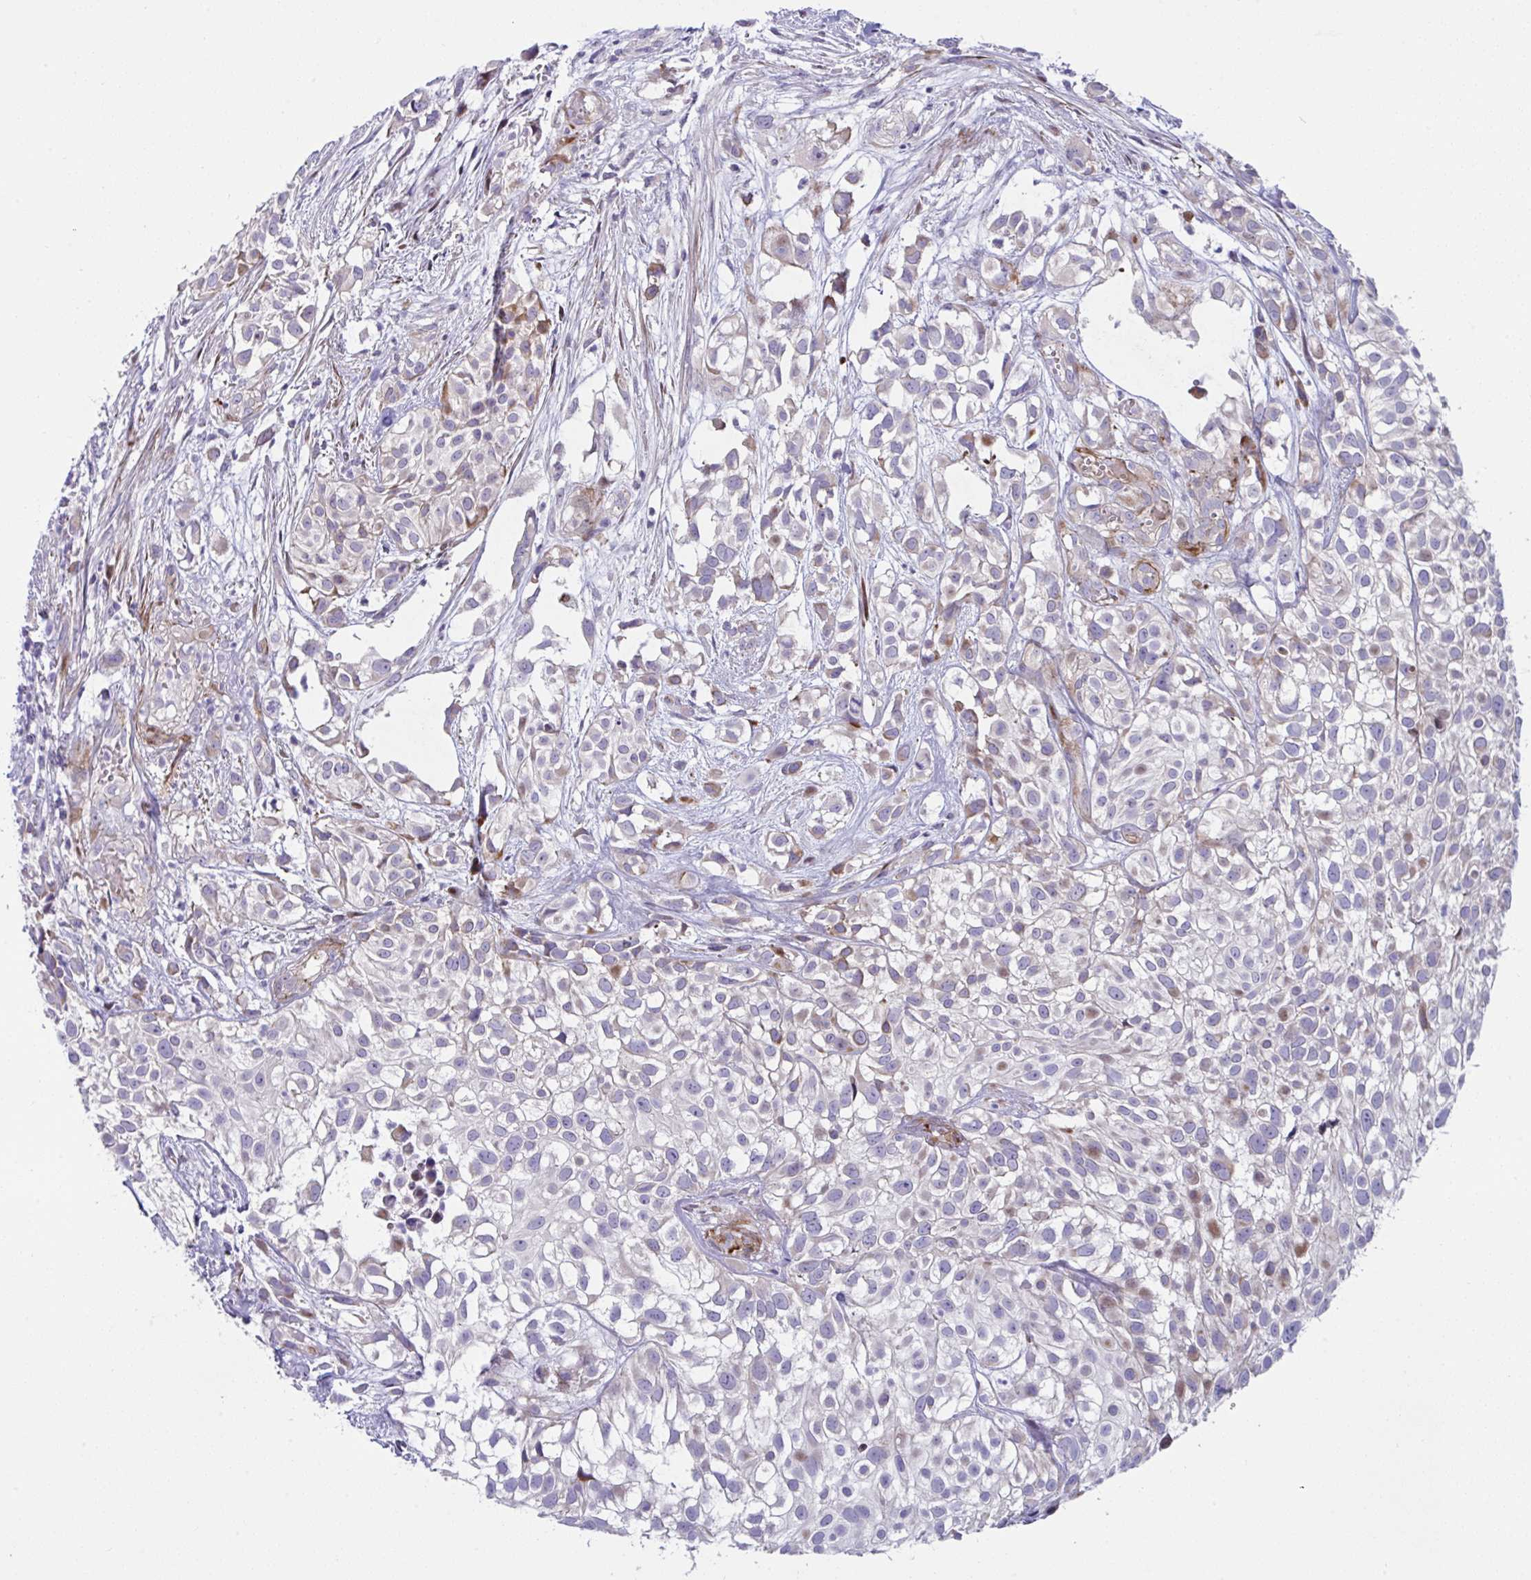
{"staining": {"intensity": "moderate", "quantity": "<25%", "location": "cytoplasmic/membranous"}, "tissue": "urothelial cancer", "cell_type": "Tumor cells", "image_type": "cancer", "snomed": [{"axis": "morphology", "description": "Urothelial carcinoma, High grade"}, {"axis": "topography", "description": "Urinary bladder"}], "caption": "This histopathology image demonstrates immunohistochemistry staining of high-grade urothelial carcinoma, with low moderate cytoplasmic/membranous staining in approximately <25% of tumor cells.", "gene": "ZNF713", "patient": {"sex": "male", "age": 56}}